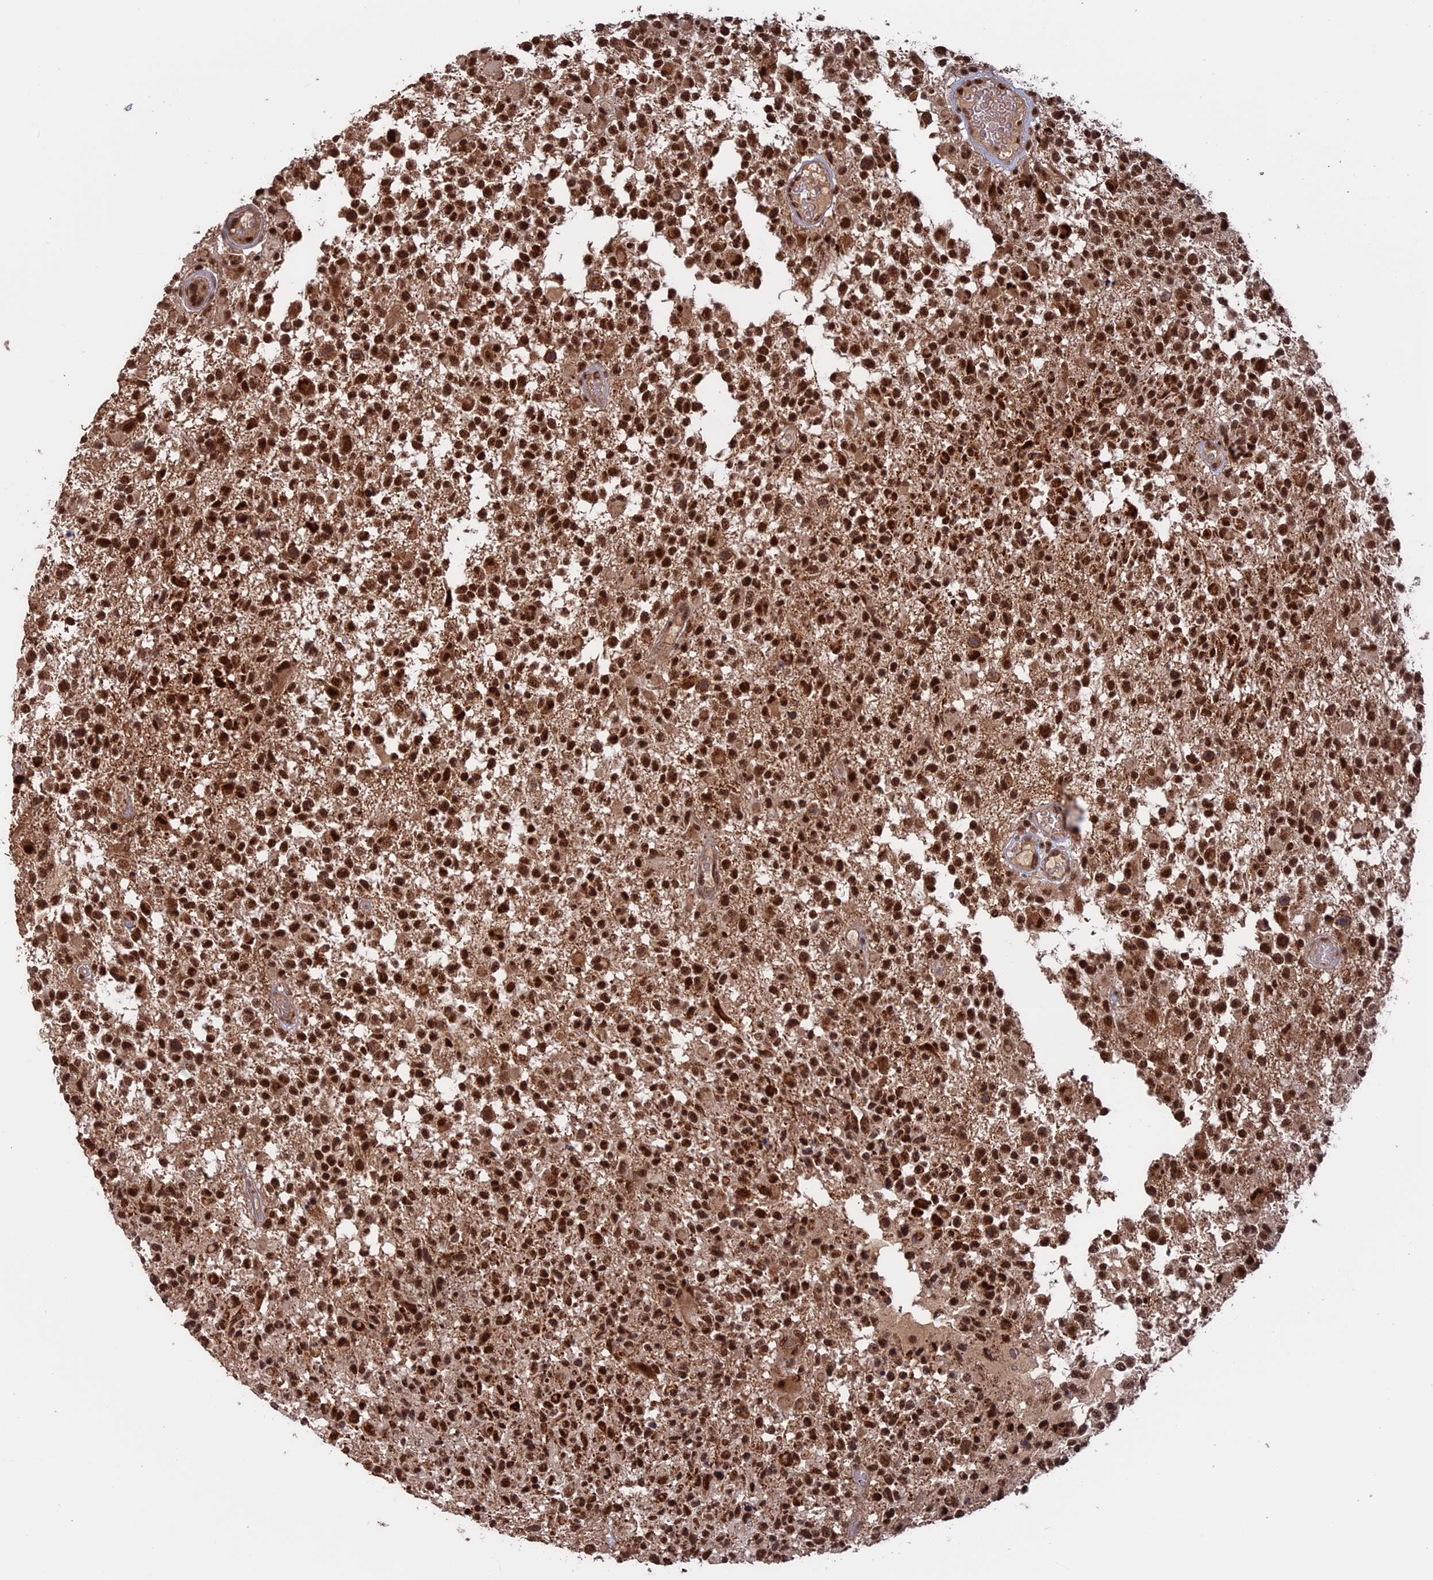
{"staining": {"intensity": "strong", "quantity": ">75%", "location": "nuclear"}, "tissue": "glioma", "cell_type": "Tumor cells", "image_type": "cancer", "snomed": [{"axis": "morphology", "description": "Glioma, malignant, High grade"}, {"axis": "morphology", "description": "Glioblastoma, NOS"}, {"axis": "topography", "description": "Brain"}], "caption": "Immunohistochemical staining of glioma shows high levels of strong nuclear expression in about >75% of tumor cells.", "gene": "CACTIN", "patient": {"sex": "male", "age": 60}}